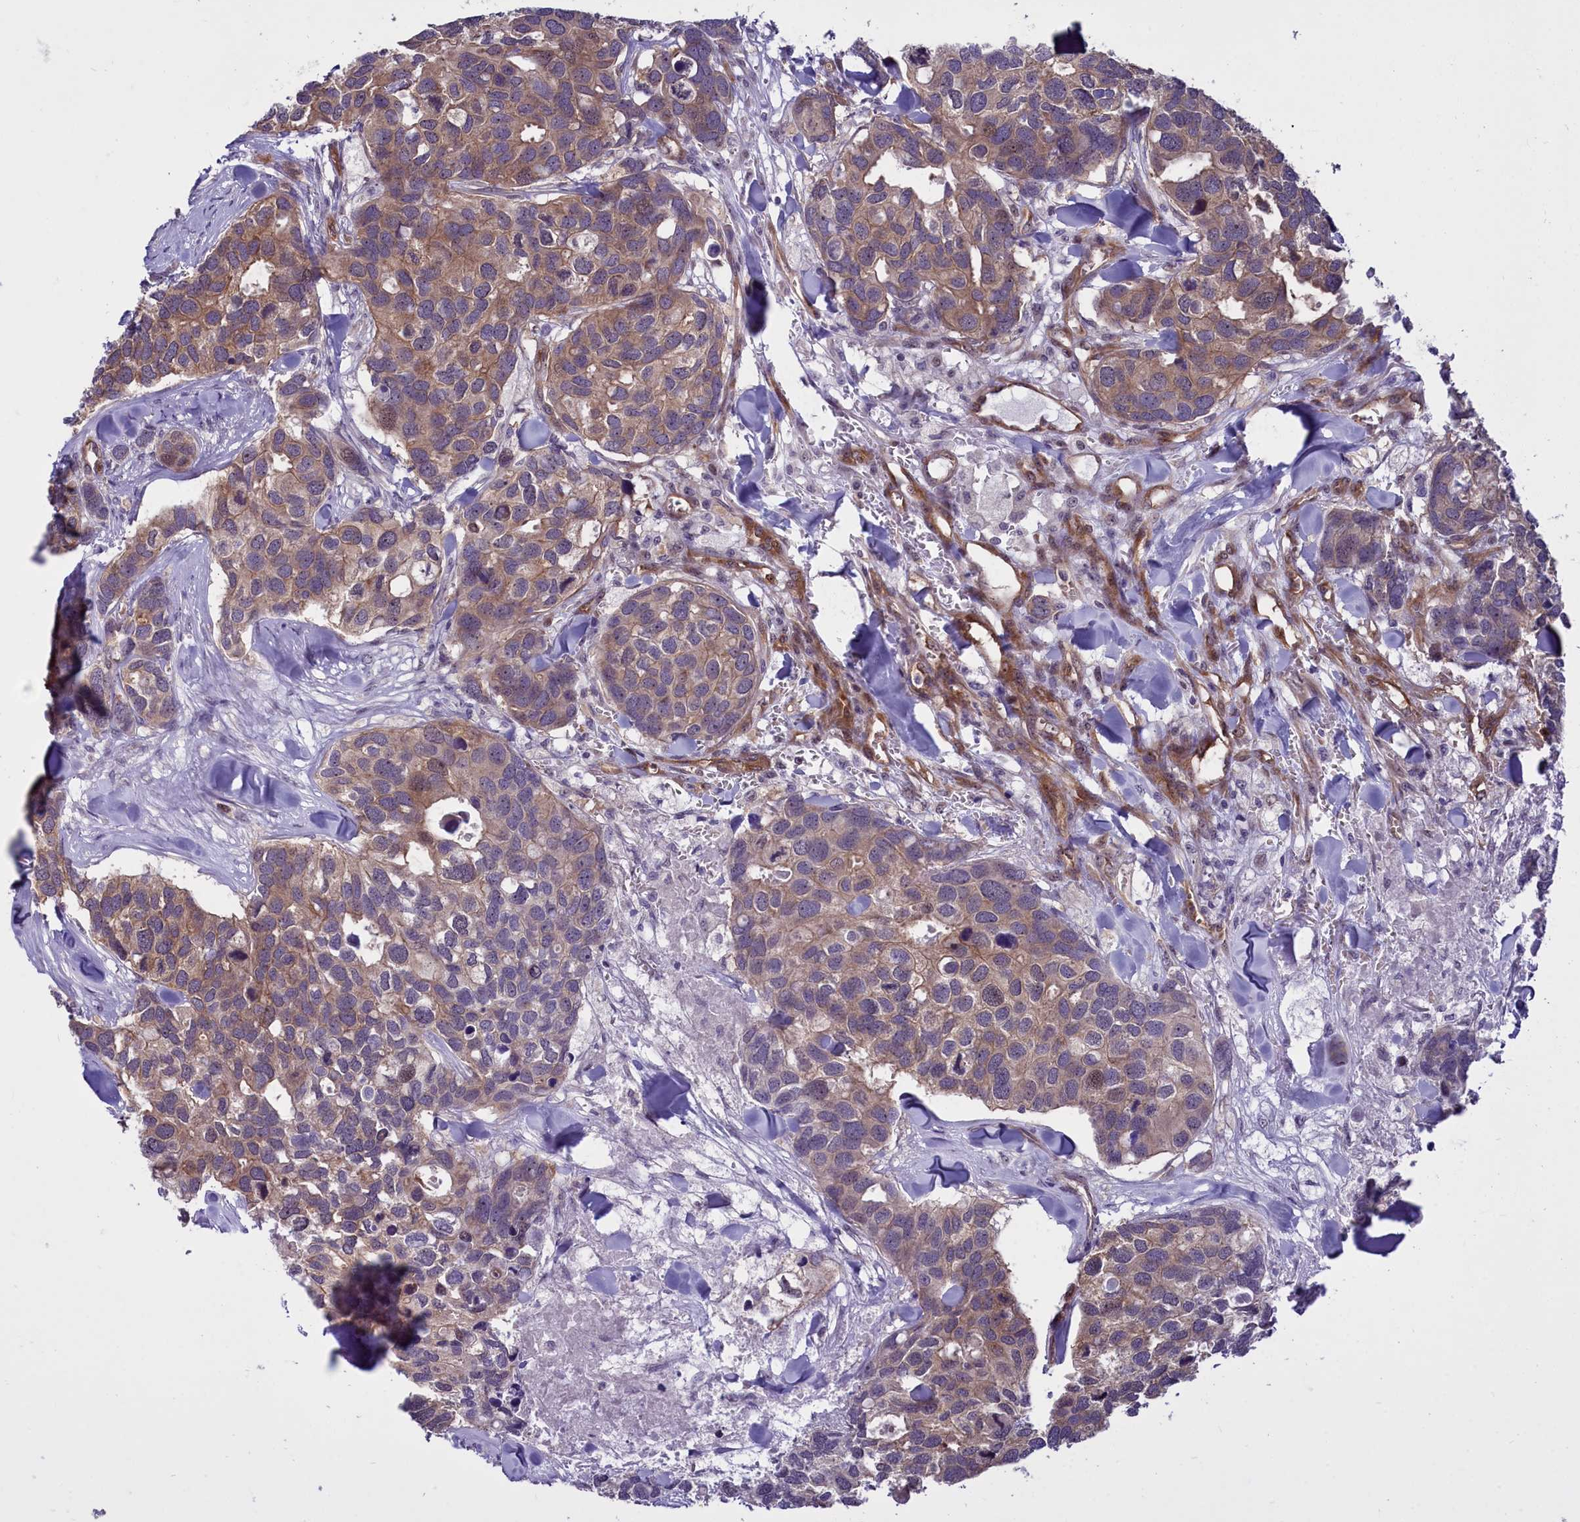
{"staining": {"intensity": "moderate", "quantity": ">75%", "location": "cytoplasmic/membranous"}, "tissue": "breast cancer", "cell_type": "Tumor cells", "image_type": "cancer", "snomed": [{"axis": "morphology", "description": "Duct carcinoma"}, {"axis": "topography", "description": "Breast"}], "caption": "Immunohistochemical staining of human breast cancer (intraductal carcinoma) displays medium levels of moderate cytoplasmic/membranous positivity in approximately >75% of tumor cells.", "gene": "BCAR1", "patient": {"sex": "female", "age": 83}}